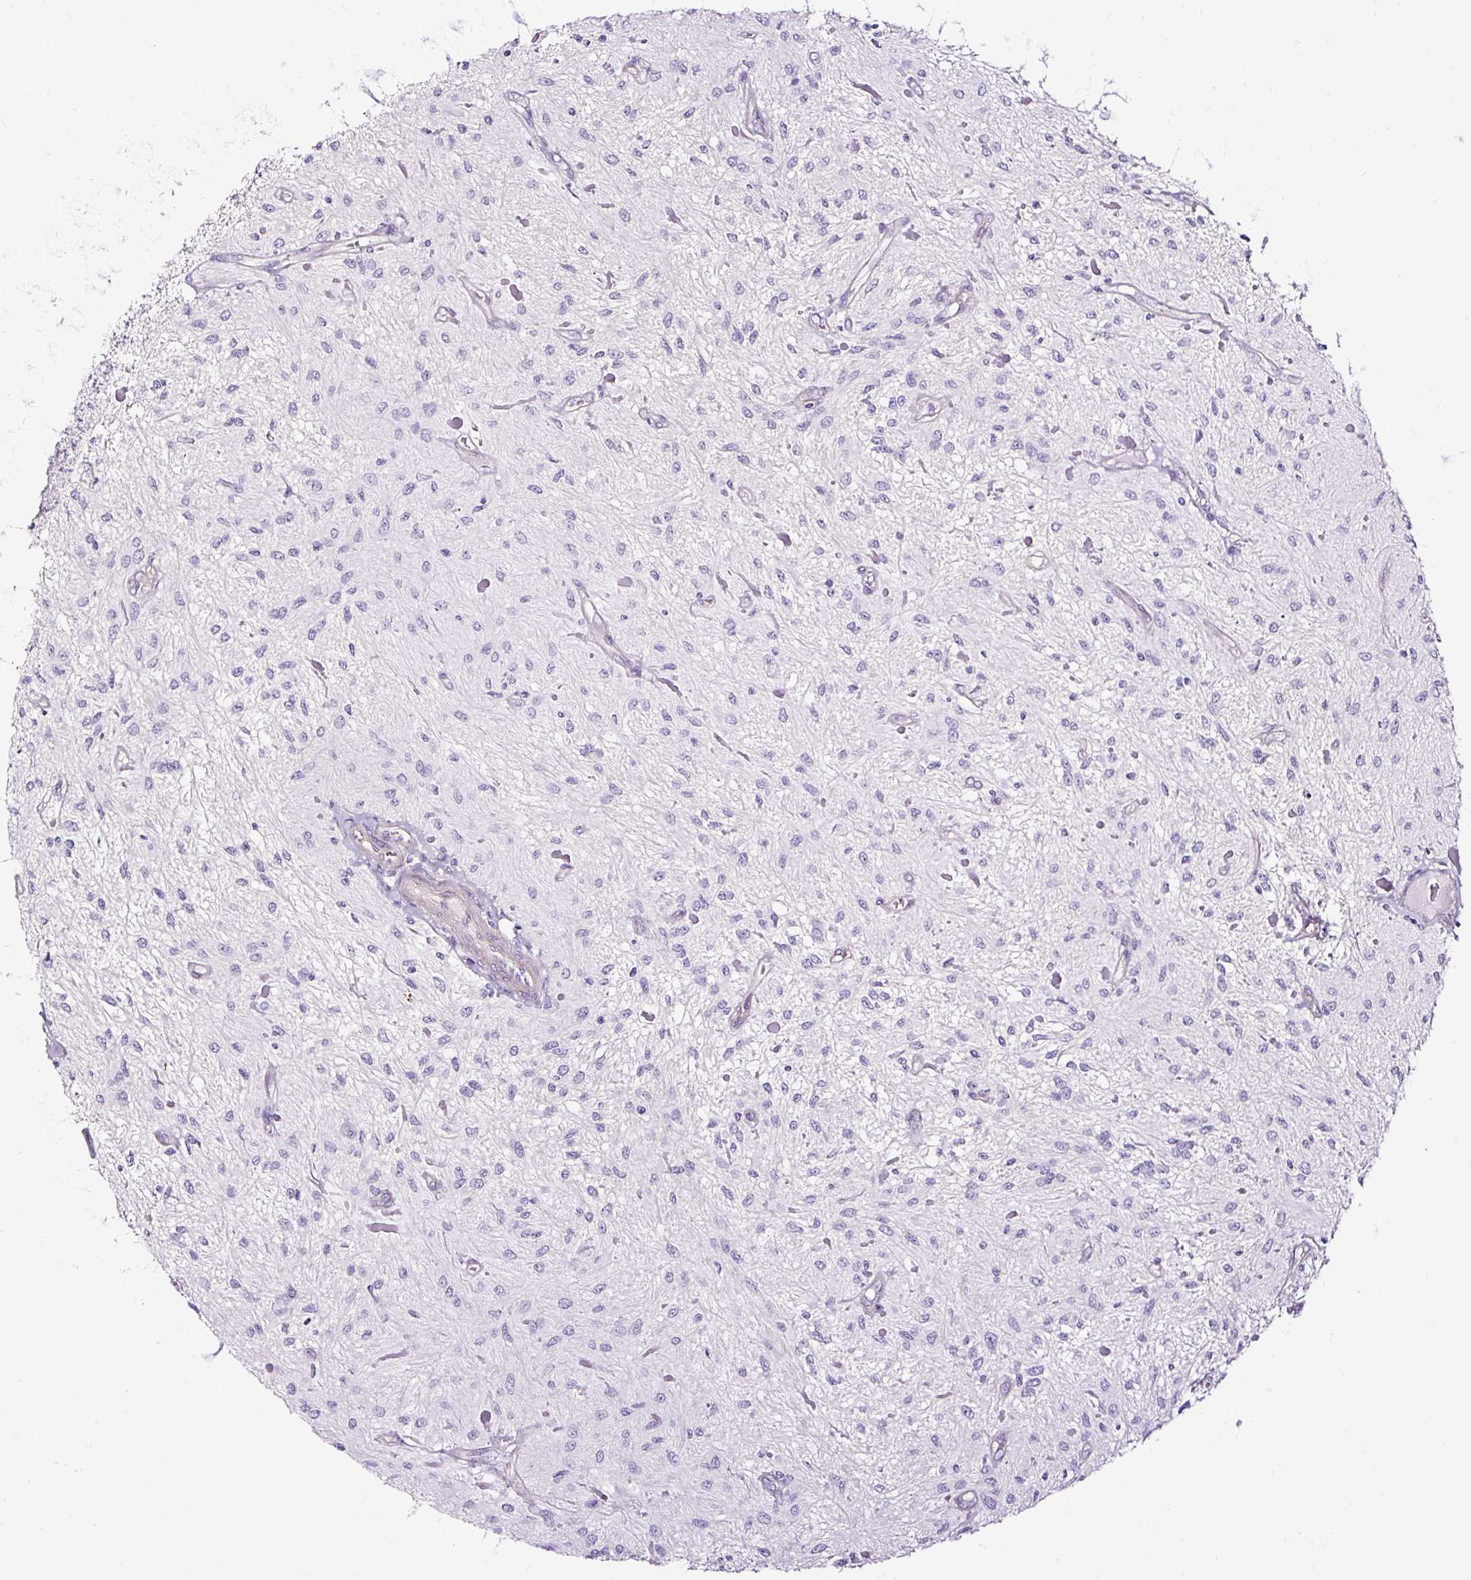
{"staining": {"intensity": "negative", "quantity": "none", "location": "none"}, "tissue": "glioma", "cell_type": "Tumor cells", "image_type": "cancer", "snomed": [{"axis": "morphology", "description": "Glioma, malignant, Low grade"}, {"axis": "topography", "description": "Cerebellum"}], "caption": "This is a histopathology image of immunohistochemistry staining of glioma, which shows no positivity in tumor cells. (DAB (3,3'-diaminobenzidine) immunohistochemistry (IHC), high magnification).", "gene": "SLC7A8", "patient": {"sex": "female", "age": 14}}